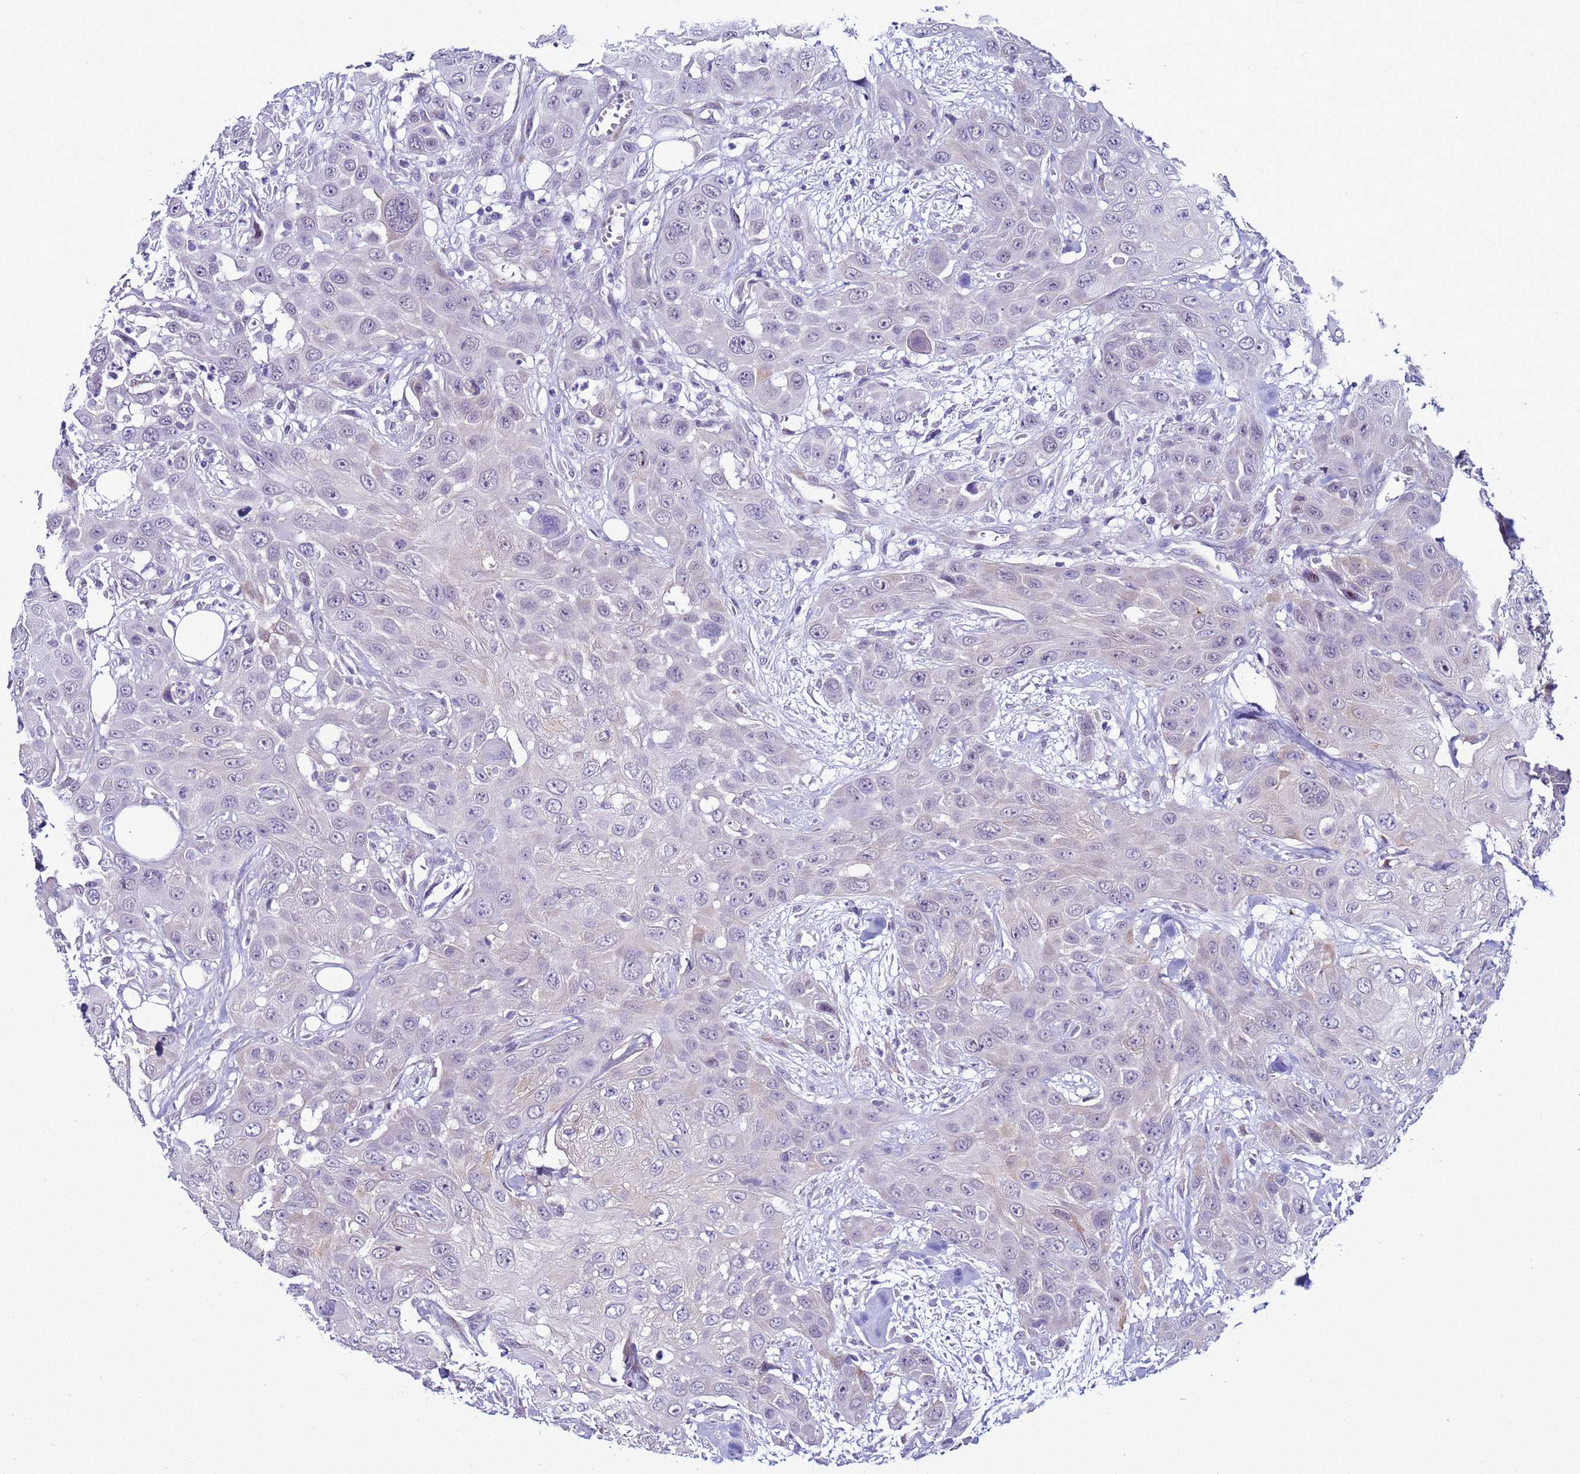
{"staining": {"intensity": "negative", "quantity": "none", "location": "none"}, "tissue": "head and neck cancer", "cell_type": "Tumor cells", "image_type": "cancer", "snomed": [{"axis": "morphology", "description": "Squamous cell carcinoma, NOS"}, {"axis": "topography", "description": "Head-Neck"}], "caption": "Image shows no significant protein expression in tumor cells of head and neck cancer (squamous cell carcinoma). (DAB immunohistochemistry (IHC), high magnification).", "gene": "LRRC10B", "patient": {"sex": "male", "age": 81}}